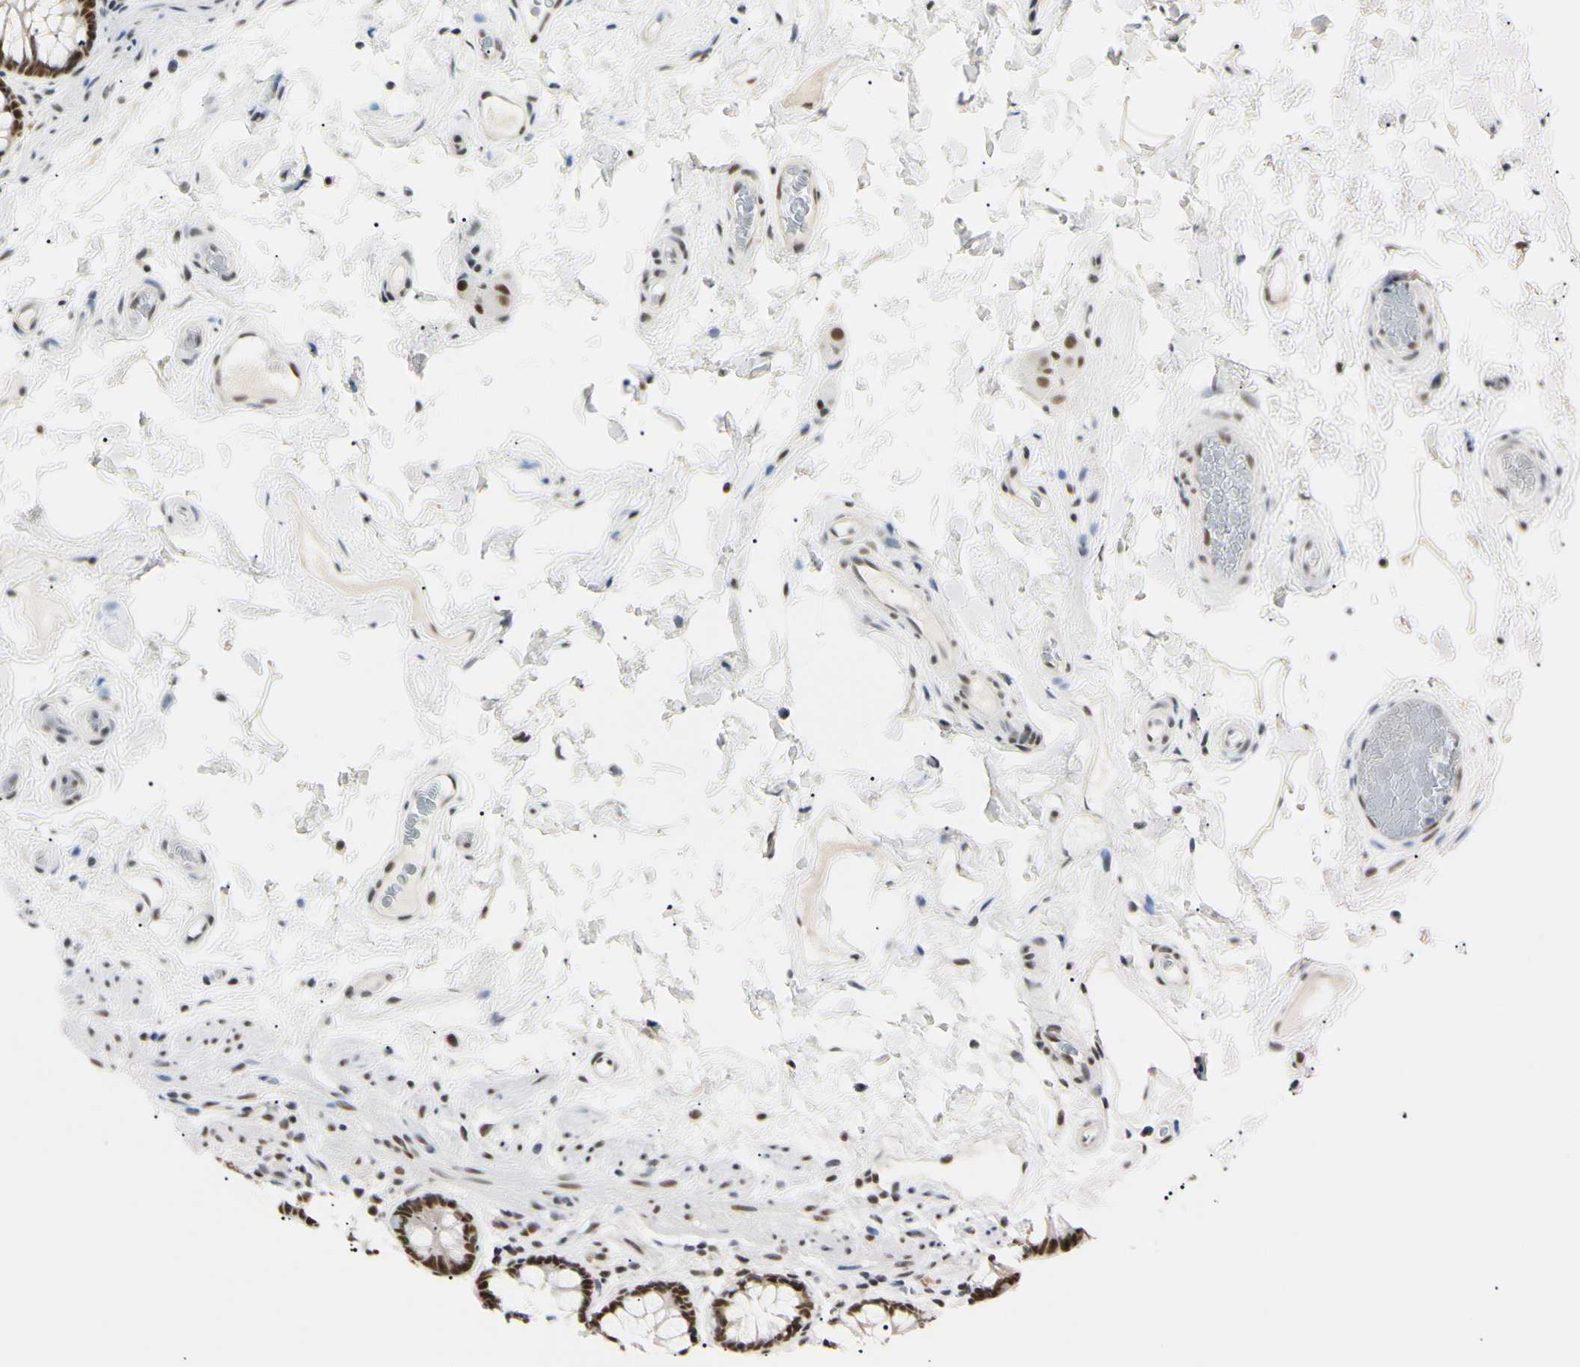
{"staining": {"intensity": "moderate", "quantity": ">75%", "location": "nuclear"}, "tissue": "colon", "cell_type": "Endothelial cells", "image_type": "normal", "snomed": [{"axis": "morphology", "description": "Normal tissue, NOS"}, {"axis": "topography", "description": "Colon"}], "caption": "Immunohistochemistry (IHC) photomicrograph of normal colon: human colon stained using immunohistochemistry (IHC) exhibits medium levels of moderate protein expression localized specifically in the nuclear of endothelial cells, appearing as a nuclear brown color.", "gene": "ZNF134", "patient": {"sex": "female", "age": 80}}